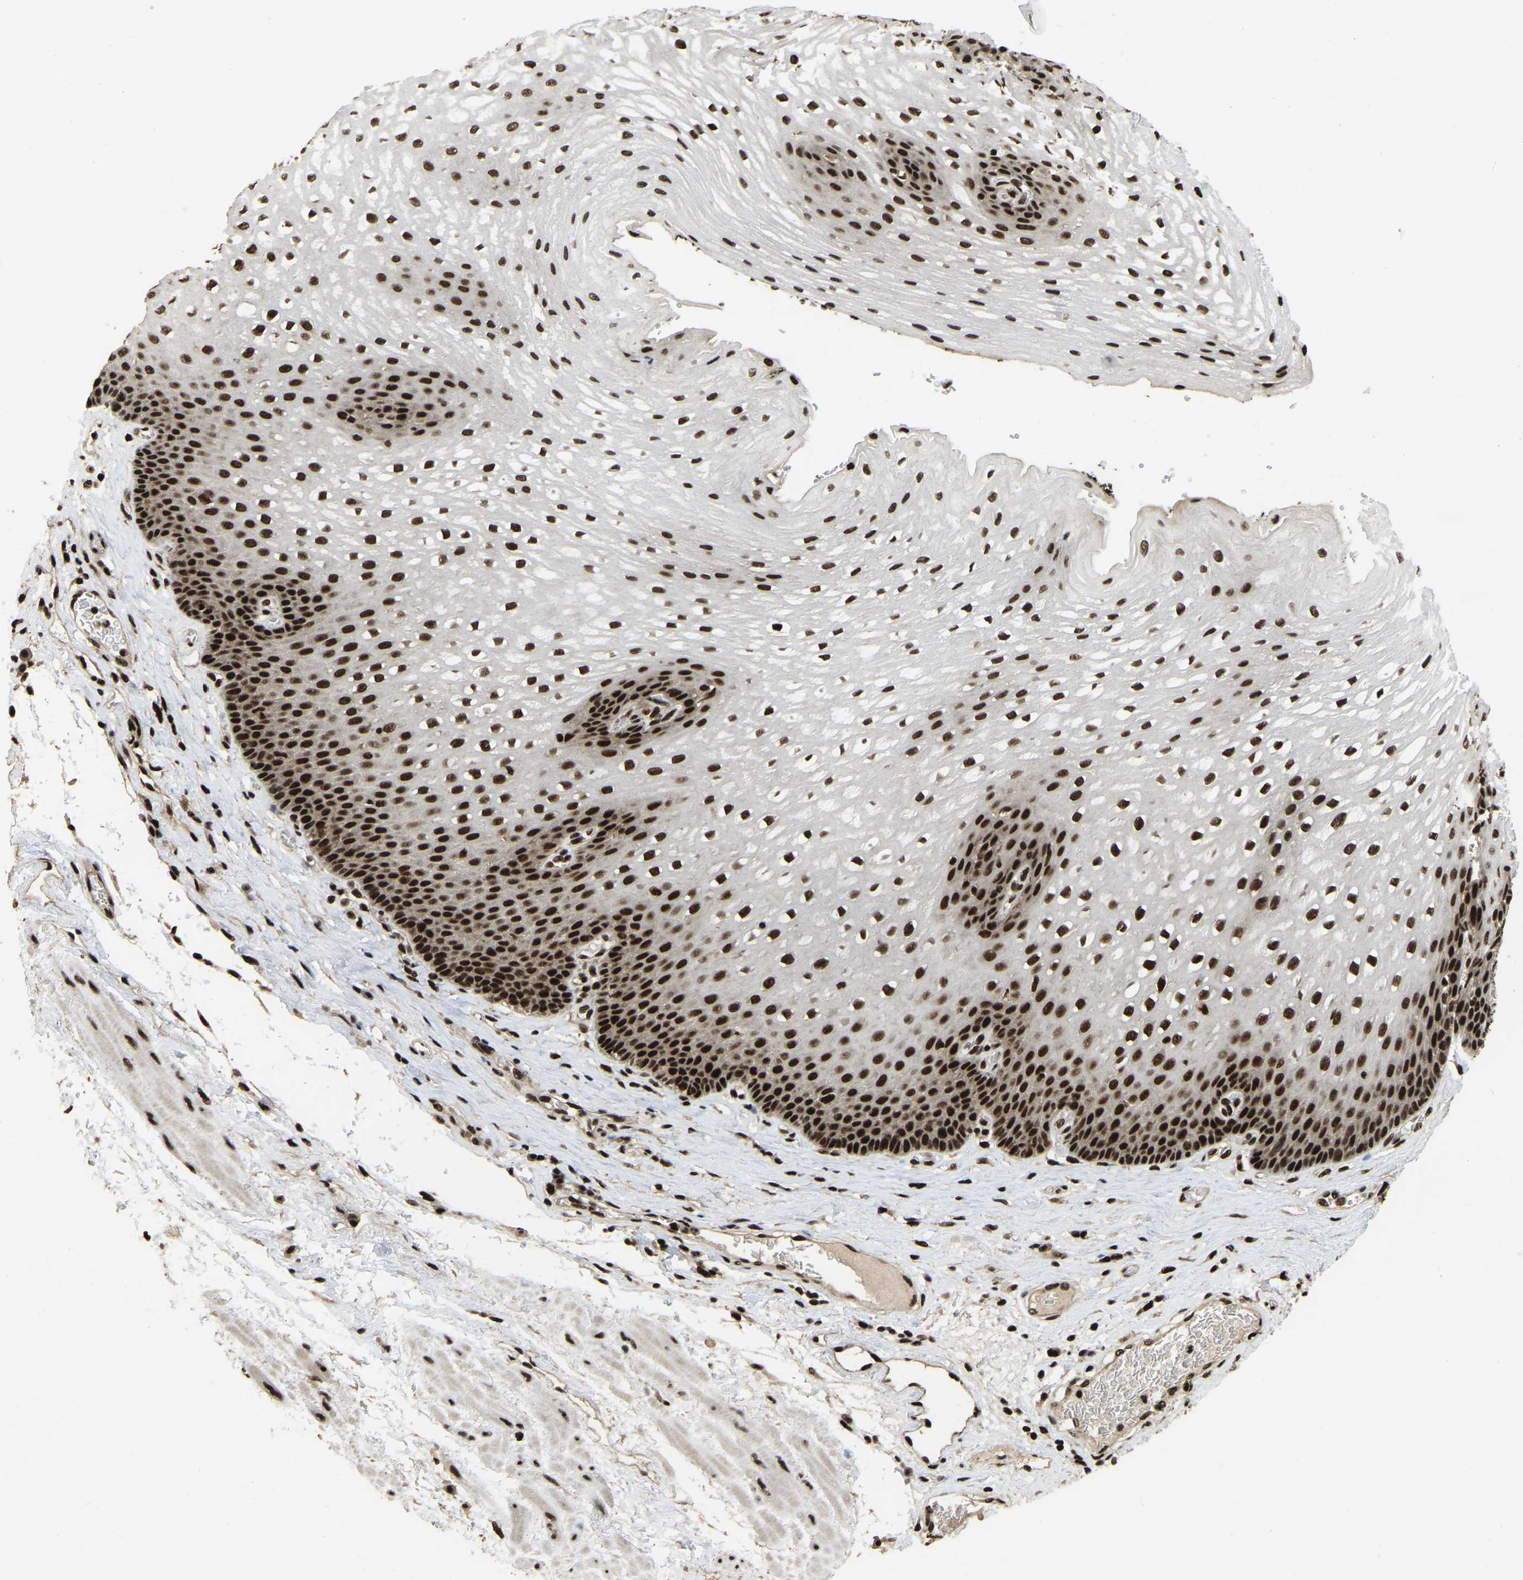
{"staining": {"intensity": "strong", "quantity": ">75%", "location": "nuclear"}, "tissue": "esophagus", "cell_type": "Squamous epithelial cells", "image_type": "normal", "snomed": [{"axis": "morphology", "description": "Normal tissue, NOS"}, {"axis": "topography", "description": "Esophagus"}], "caption": "Protein expression analysis of normal human esophagus reveals strong nuclear positivity in about >75% of squamous epithelial cells.", "gene": "TBL1XR1", "patient": {"sex": "male", "age": 48}}